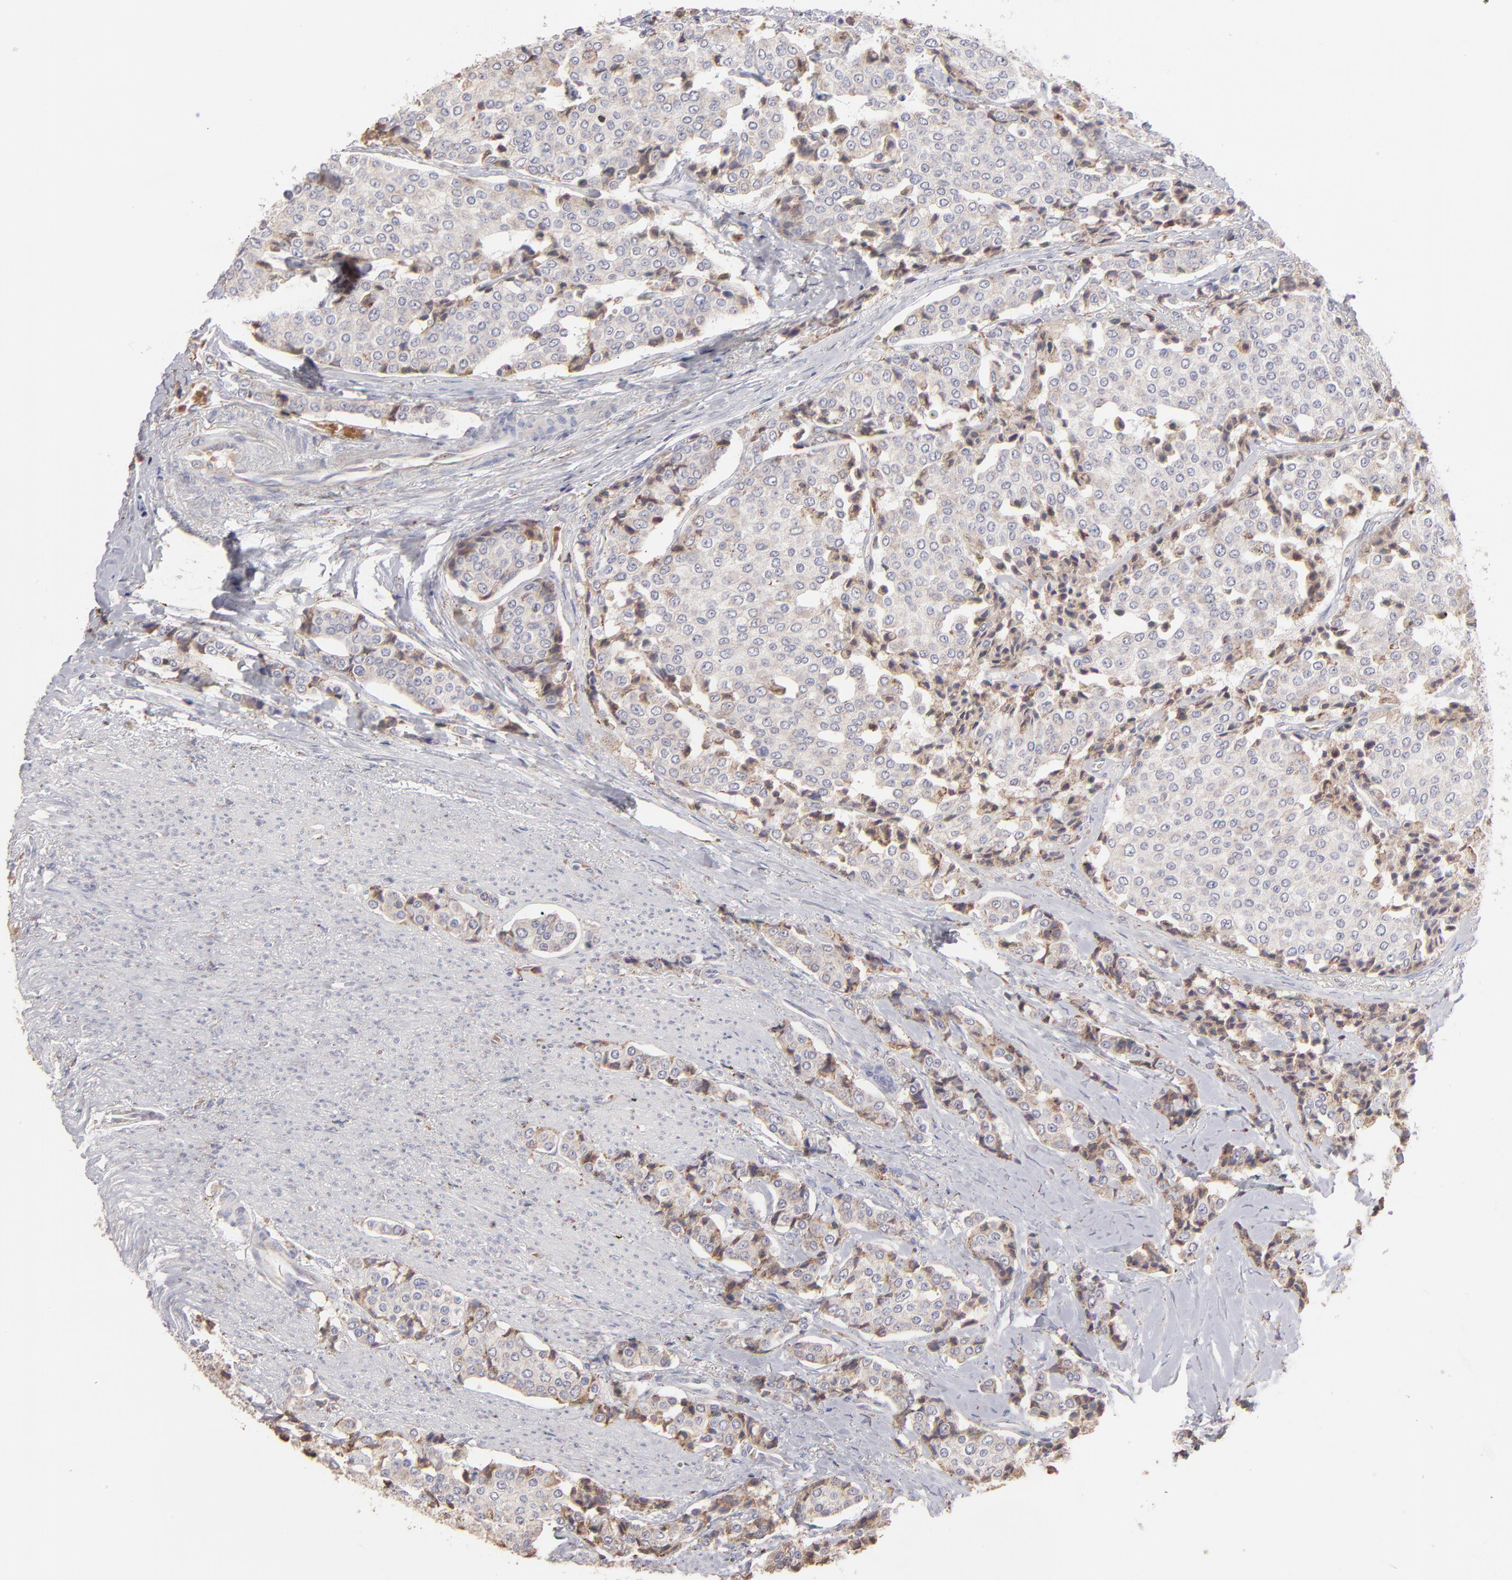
{"staining": {"intensity": "weak", "quantity": ">75%", "location": "cytoplasmic/membranous"}, "tissue": "carcinoid", "cell_type": "Tumor cells", "image_type": "cancer", "snomed": [{"axis": "morphology", "description": "Carcinoid, malignant, NOS"}, {"axis": "topography", "description": "Colon"}], "caption": "Immunohistochemistry of human carcinoid demonstrates low levels of weak cytoplasmic/membranous staining in approximately >75% of tumor cells.", "gene": "CALR", "patient": {"sex": "female", "age": 61}}